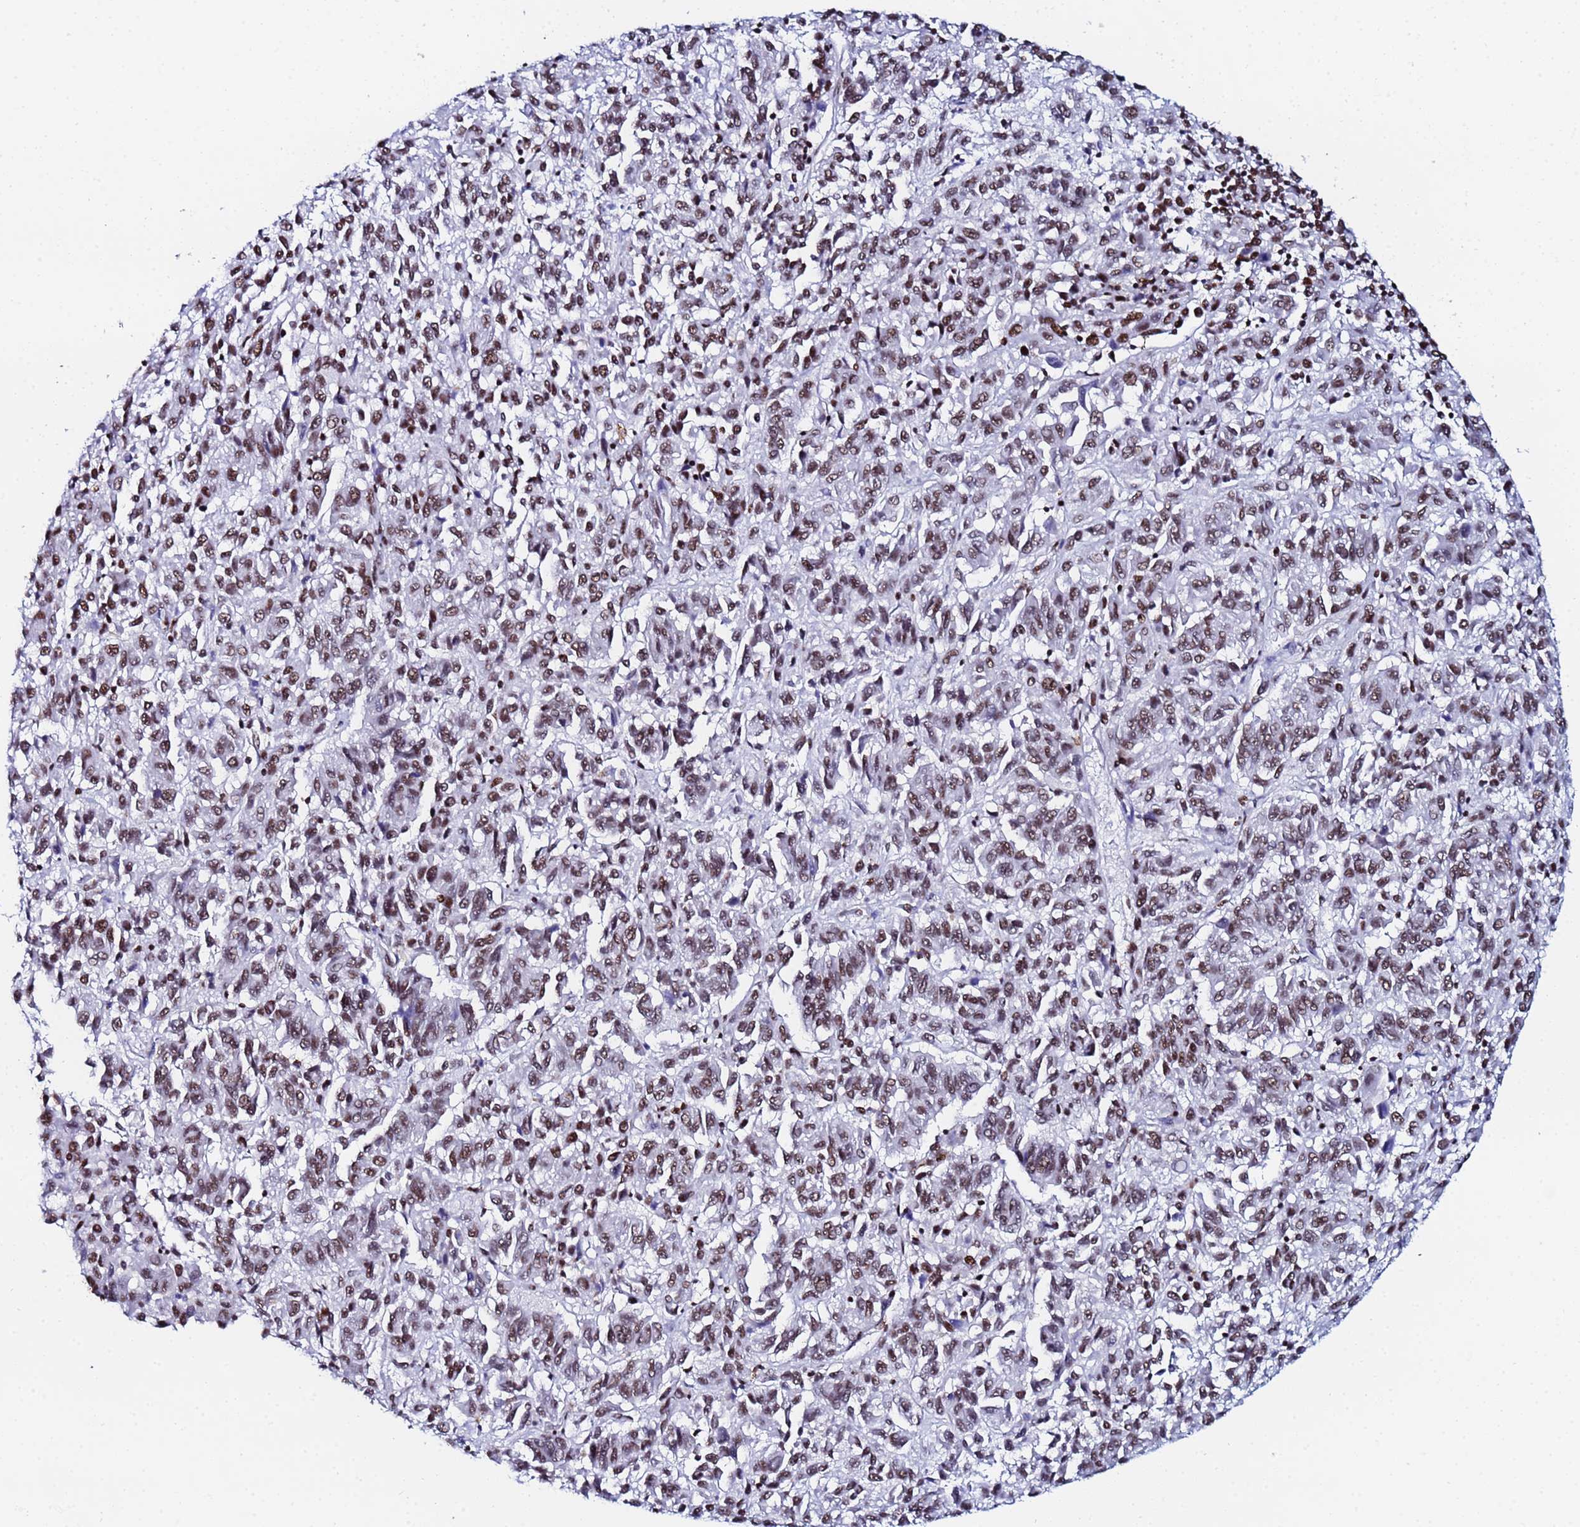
{"staining": {"intensity": "moderate", "quantity": ">75%", "location": "nuclear"}, "tissue": "melanoma", "cell_type": "Tumor cells", "image_type": "cancer", "snomed": [{"axis": "morphology", "description": "Malignant melanoma, Metastatic site"}, {"axis": "topography", "description": "Lung"}], "caption": "Immunohistochemical staining of melanoma displays moderate nuclear protein expression in approximately >75% of tumor cells. (DAB (3,3'-diaminobenzidine) IHC with brightfield microscopy, high magnification).", "gene": "SNRPA1", "patient": {"sex": "male", "age": 64}}